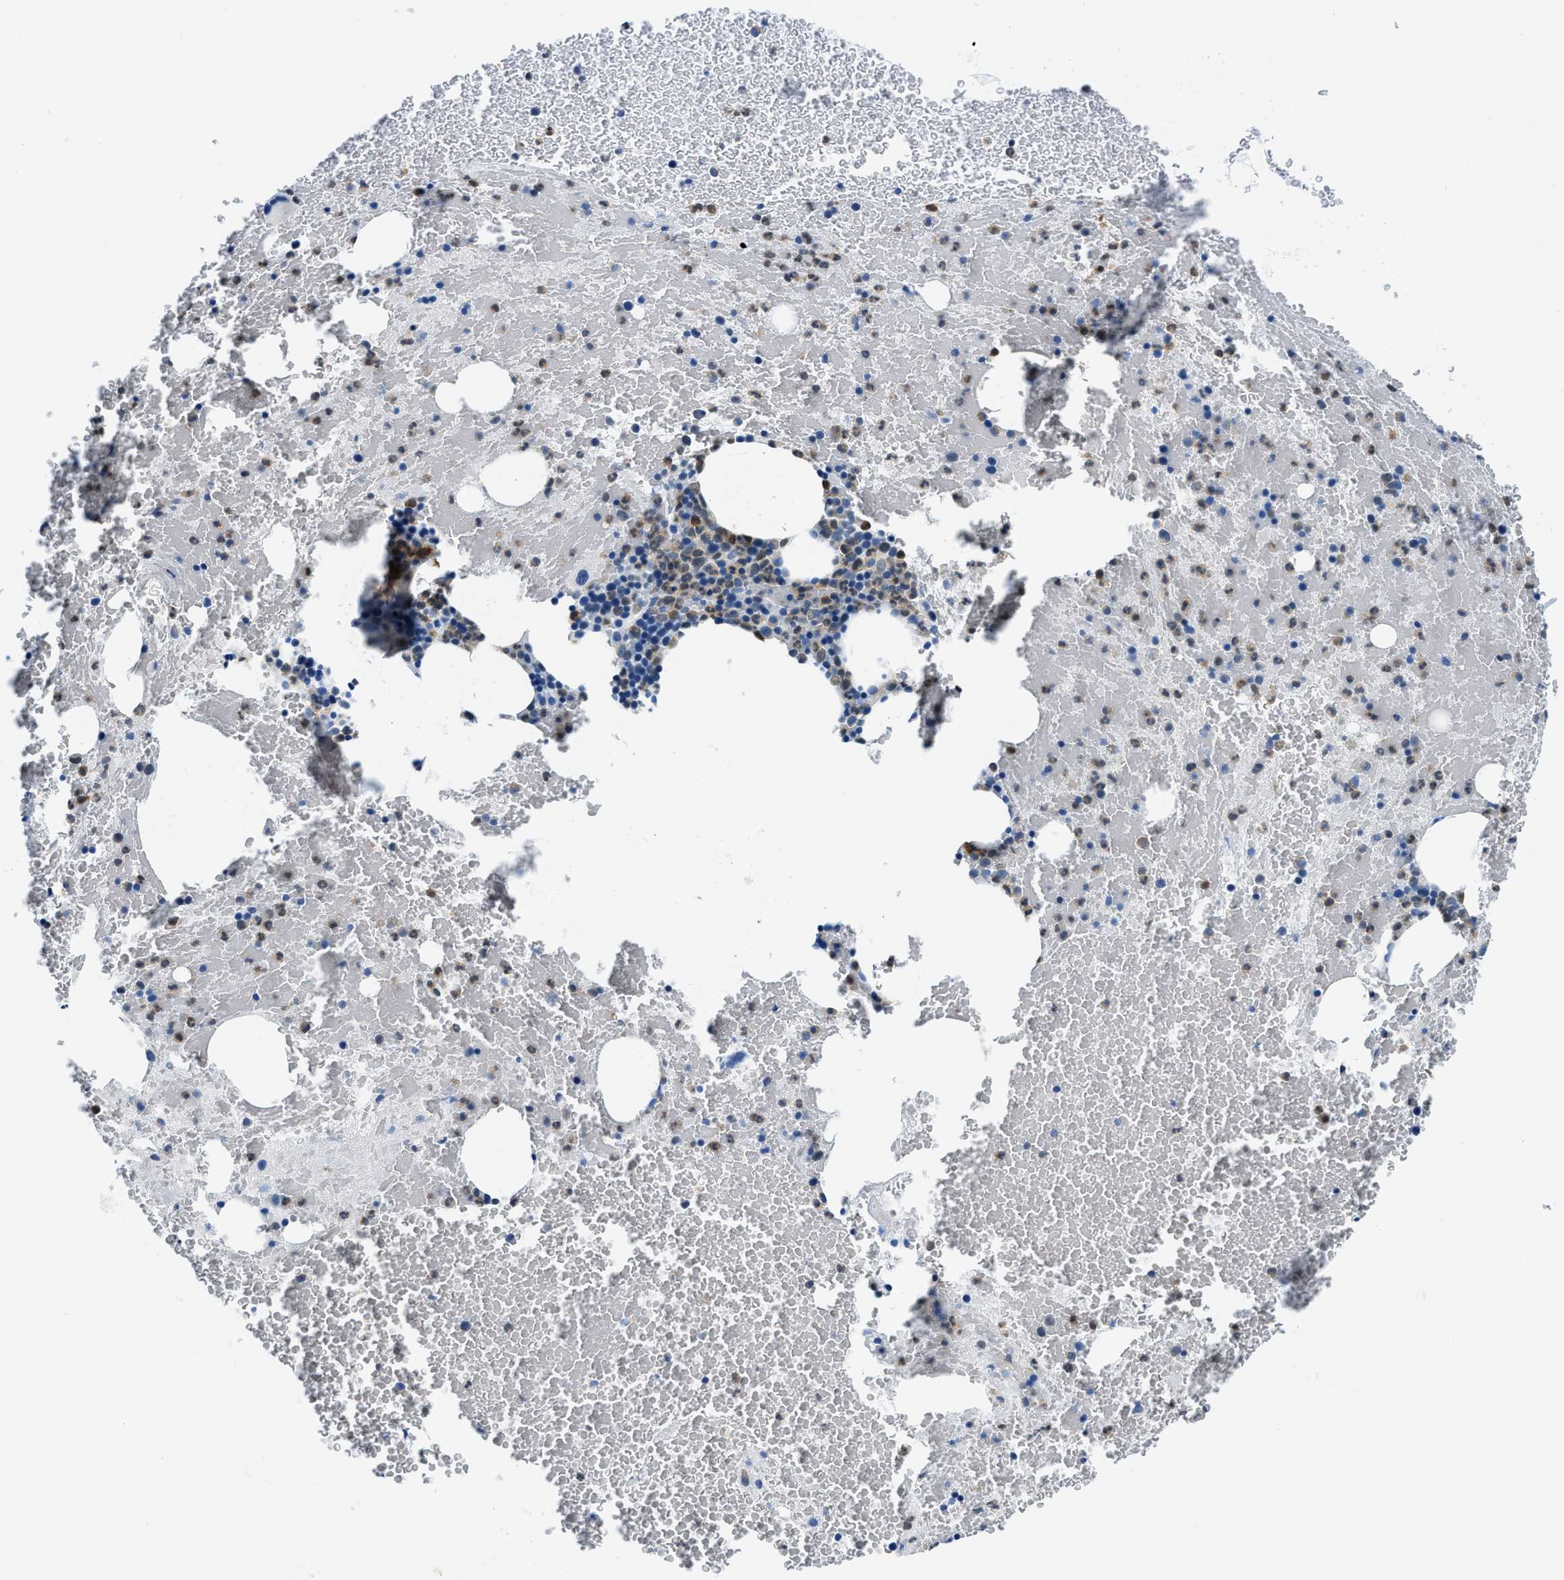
{"staining": {"intensity": "weak", "quantity": "<25%", "location": "cytoplasmic/membranous"}, "tissue": "bone marrow", "cell_type": "Hematopoietic cells", "image_type": "normal", "snomed": [{"axis": "morphology", "description": "Normal tissue, NOS"}, {"axis": "morphology", "description": "Inflammation, NOS"}, {"axis": "topography", "description": "Bone marrow"}], "caption": "Hematopoietic cells are negative for protein expression in normal human bone marrow. (DAB immunohistochemistry (IHC), high magnification).", "gene": "CAPG", "patient": {"sex": "male", "age": 47}}